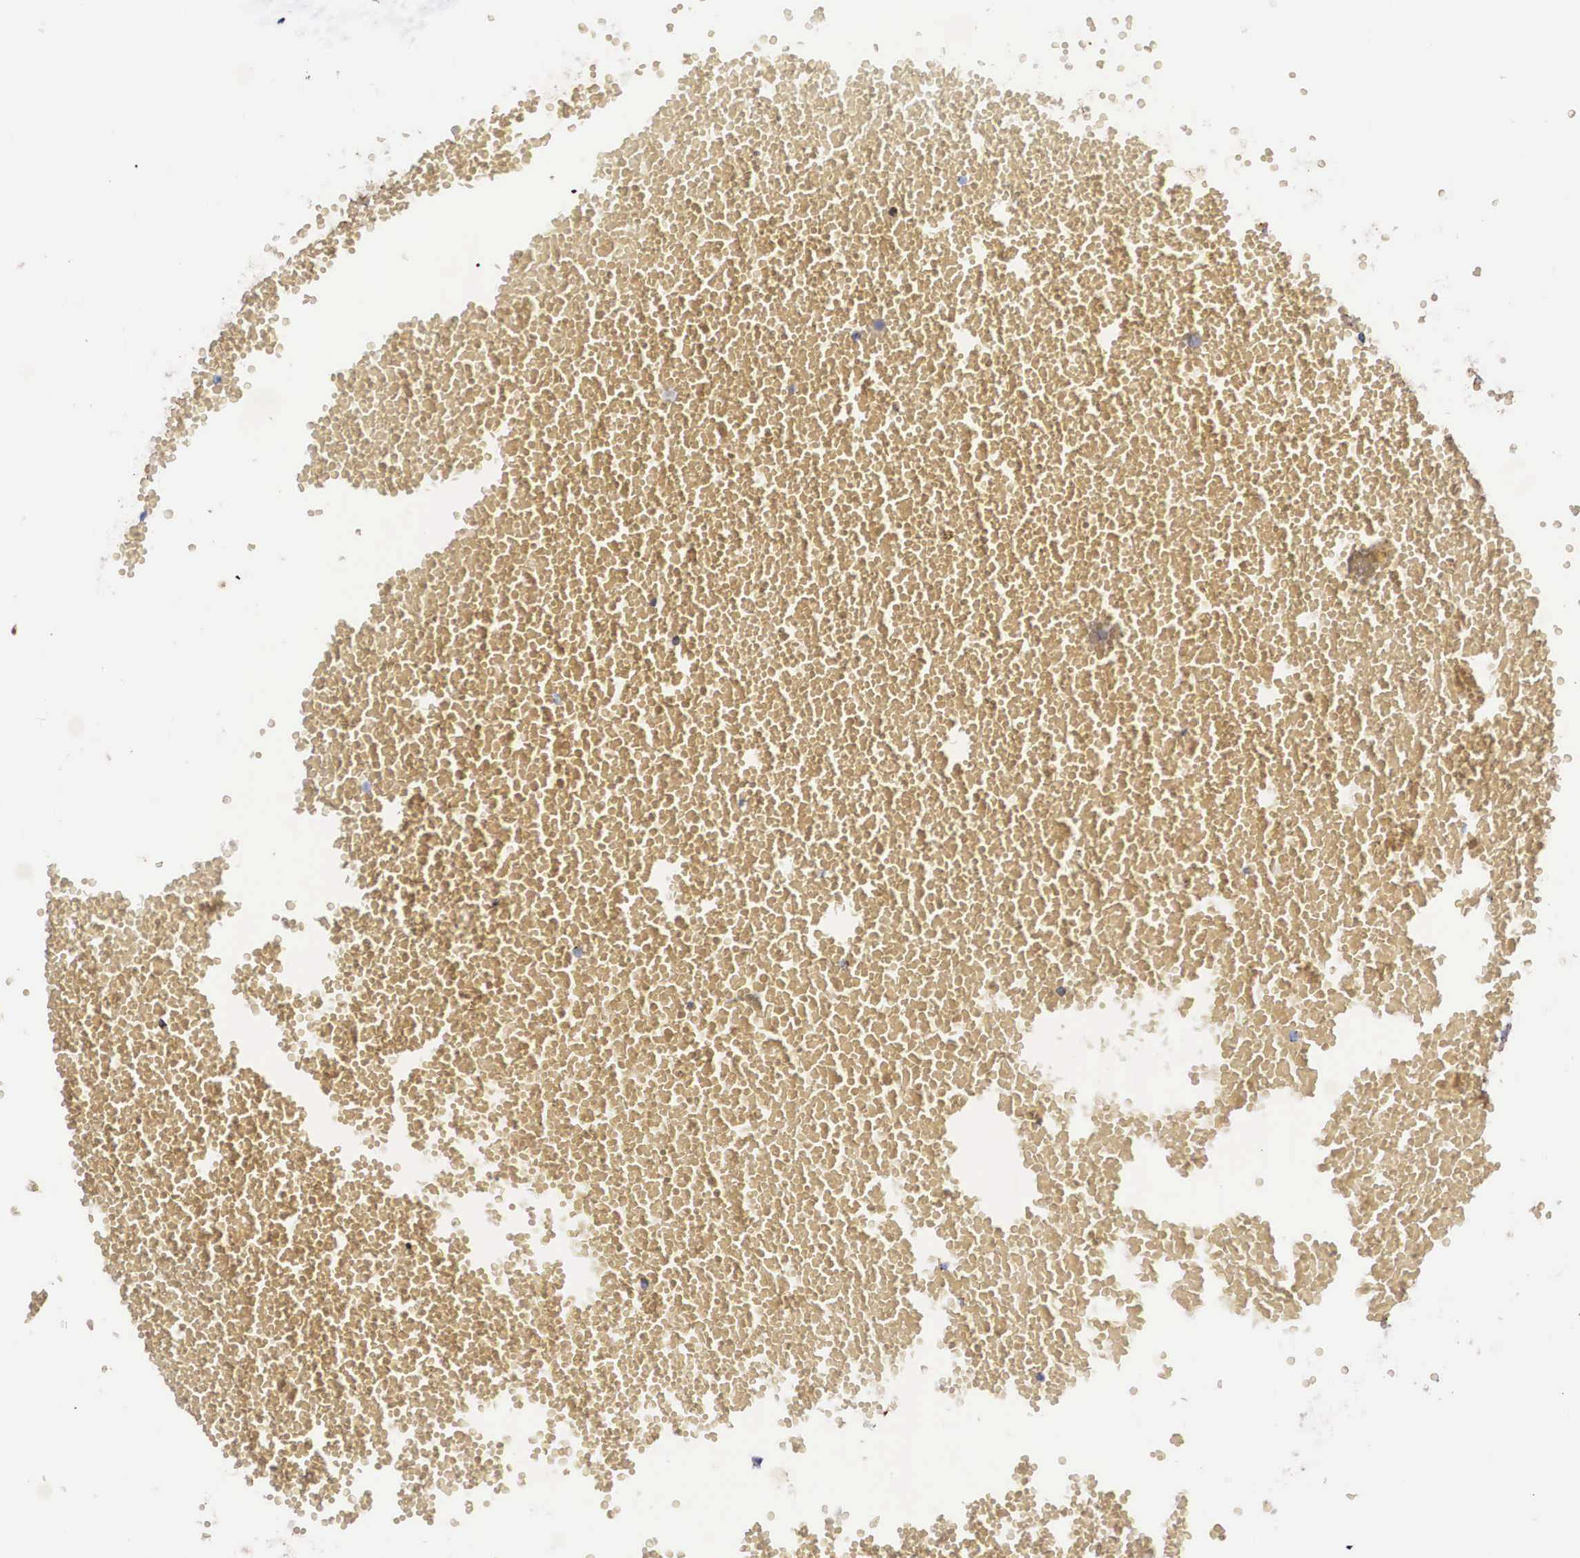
{"staining": {"intensity": "moderate", "quantity": "25%-75%", "location": "cytoplasmic/membranous"}, "tissue": "testis cancer", "cell_type": "Tumor cells", "image_type": "cancer", "snomed": [{"axis": "morphology", "description": "Seminoma, NOS"}, {"axis": "topography", "description": "Testis"}], "caption": "Tumor cells demonstrate medium levels of moderate cytoplasmic/membranous expression in about 25%-75% of cells in human testis cancer (seminoma).", "gene": "NAGA", "patient": {"sex": "male", "age": 71}}